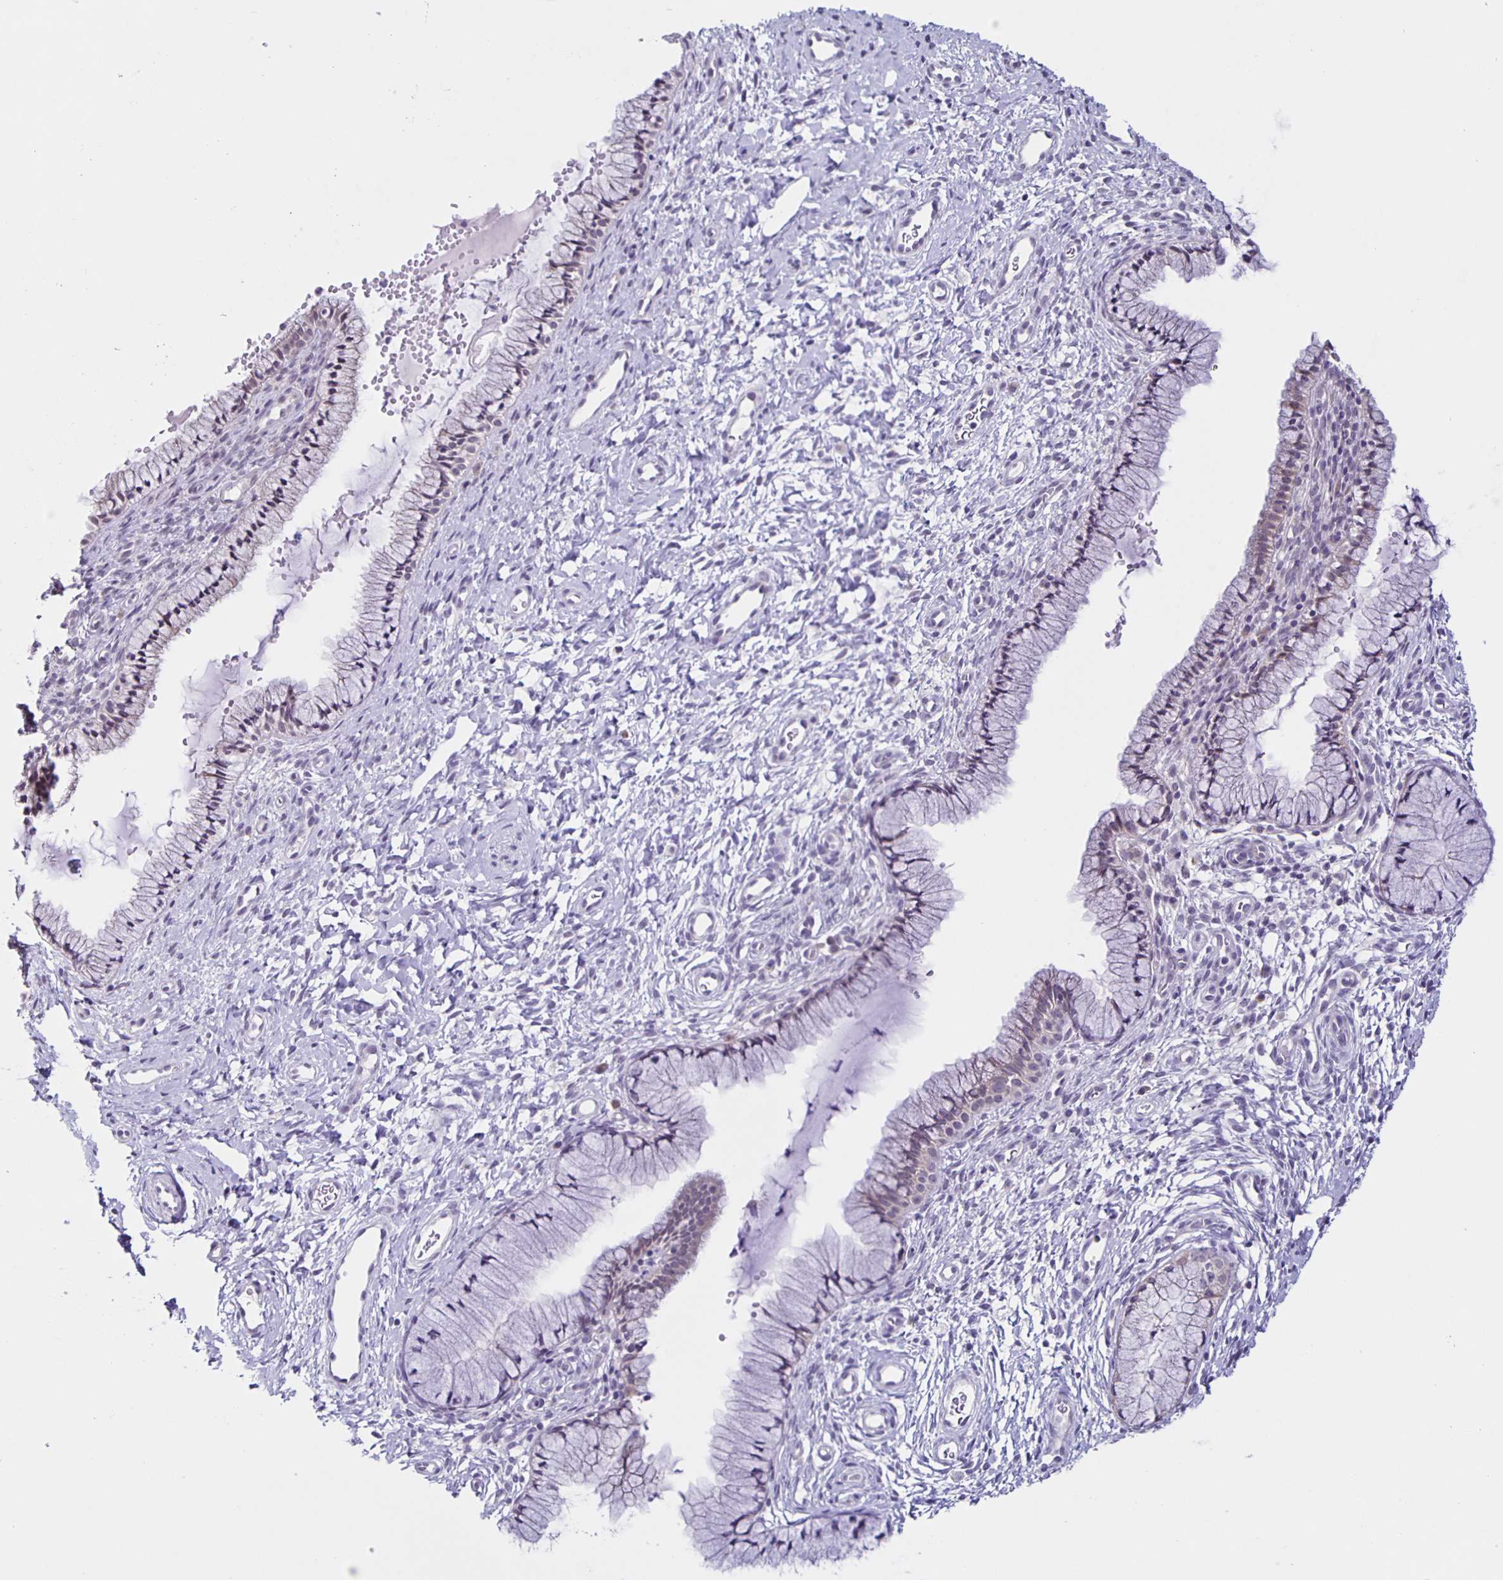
{"staining": {"intensity": "negative", "quantity": "none", "location": "none"}, "tissue": "cervix", "cell_type": "Glandular cells", "image_type": "normal", "snomed": [{"axis": "morphology", "description": "Normal tissue, NOS"}, {"axis": "topography", "description": "Cervix"}], "caption": "Cervix stained for a protein using immunohistochemistry displays no staining glandular cells.", "gene": "SLC12A3", "patient": {"sex": "female", "age": 36}}